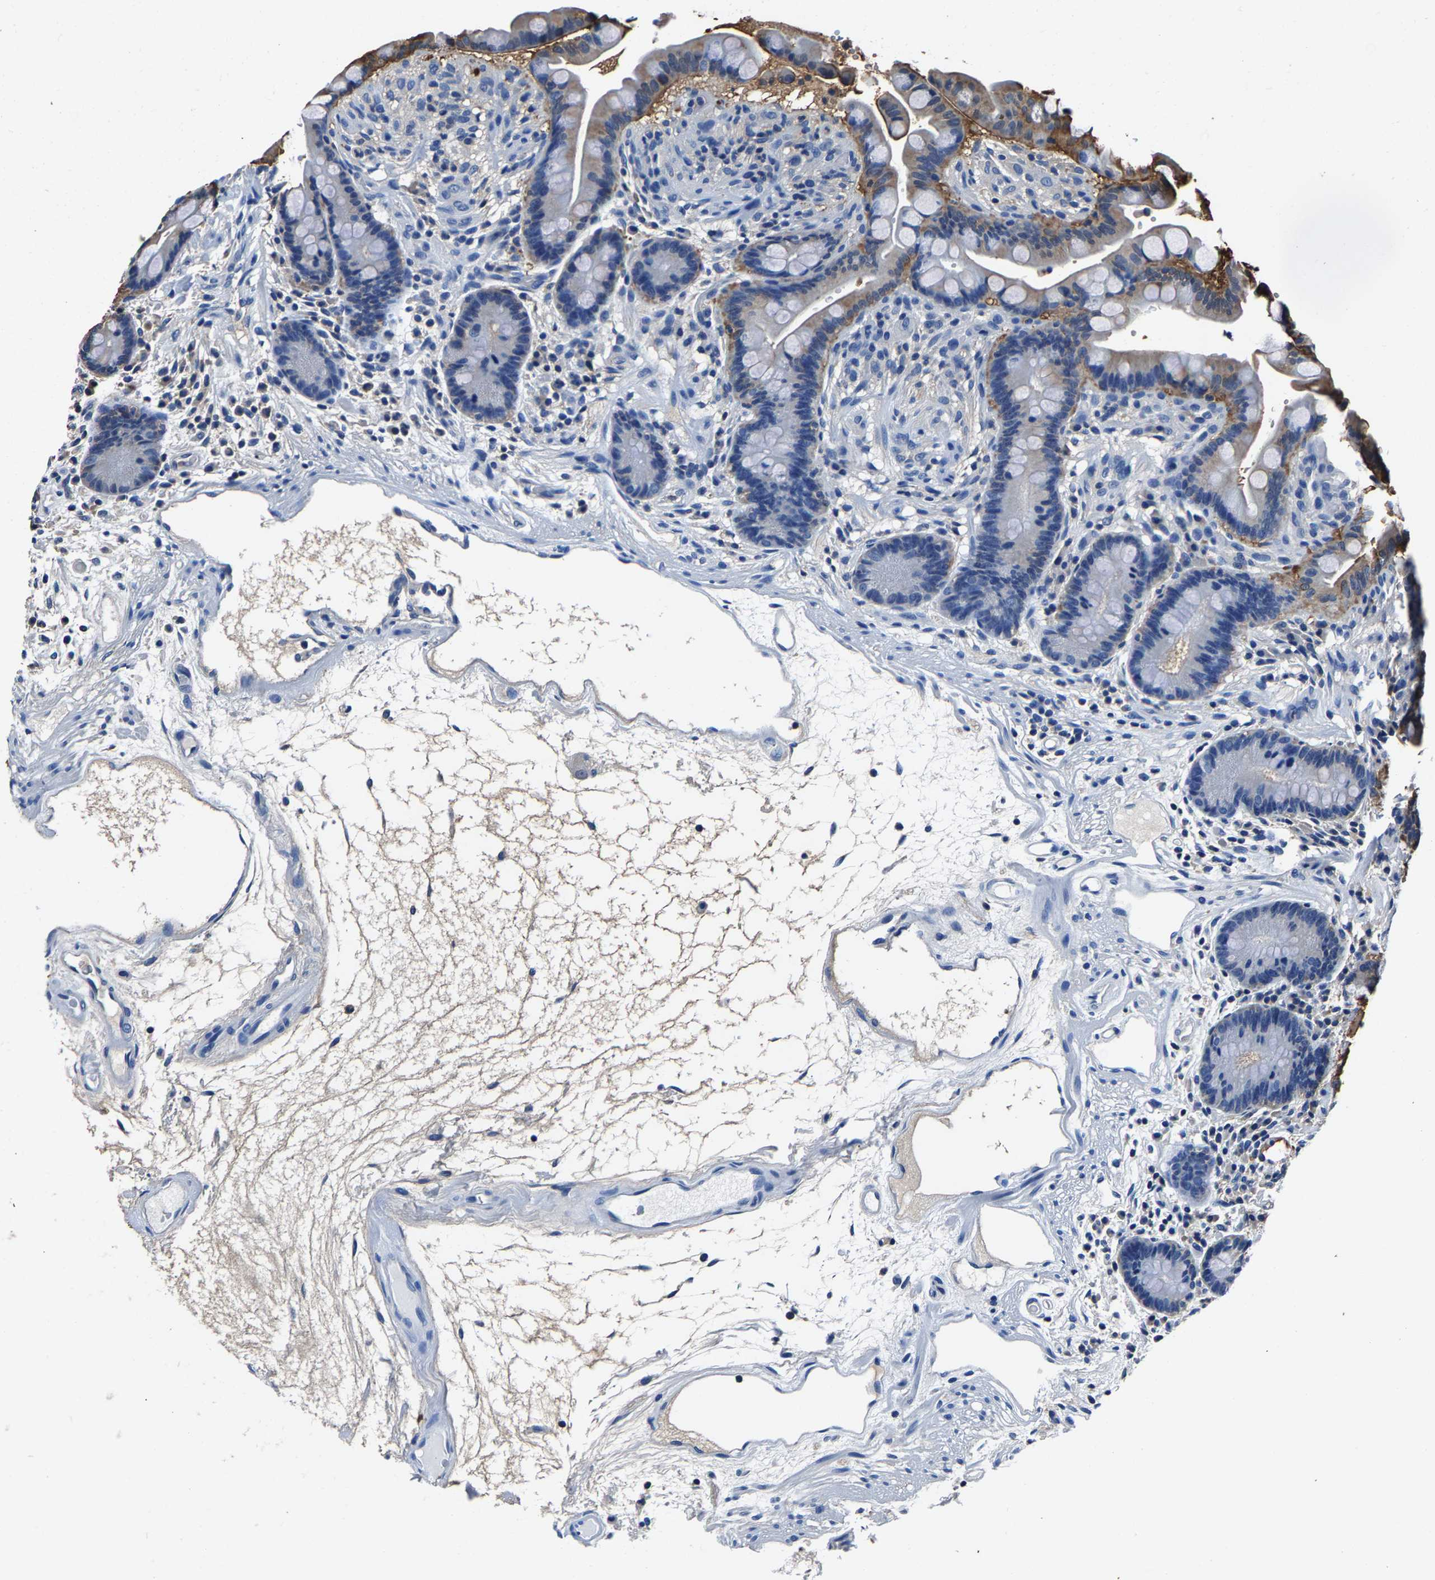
{"staining": {"intensity": "negative", "quantity": "none", "location": "none"}, "tissue": "colon", "cell_type": "Endothelial cells", "image_type": "normal", "snomed": [{"axis": "morphology", "description": "Normal tissue, NOS"}, {"axis": "topography", "description": "Colon"}], "caption": "This is an IHC histopathology image of unremarkable colon. There is no staining in endothelial cells.", "gene": "ALDOB", "patient": {"sex": "male", "age": 73}}